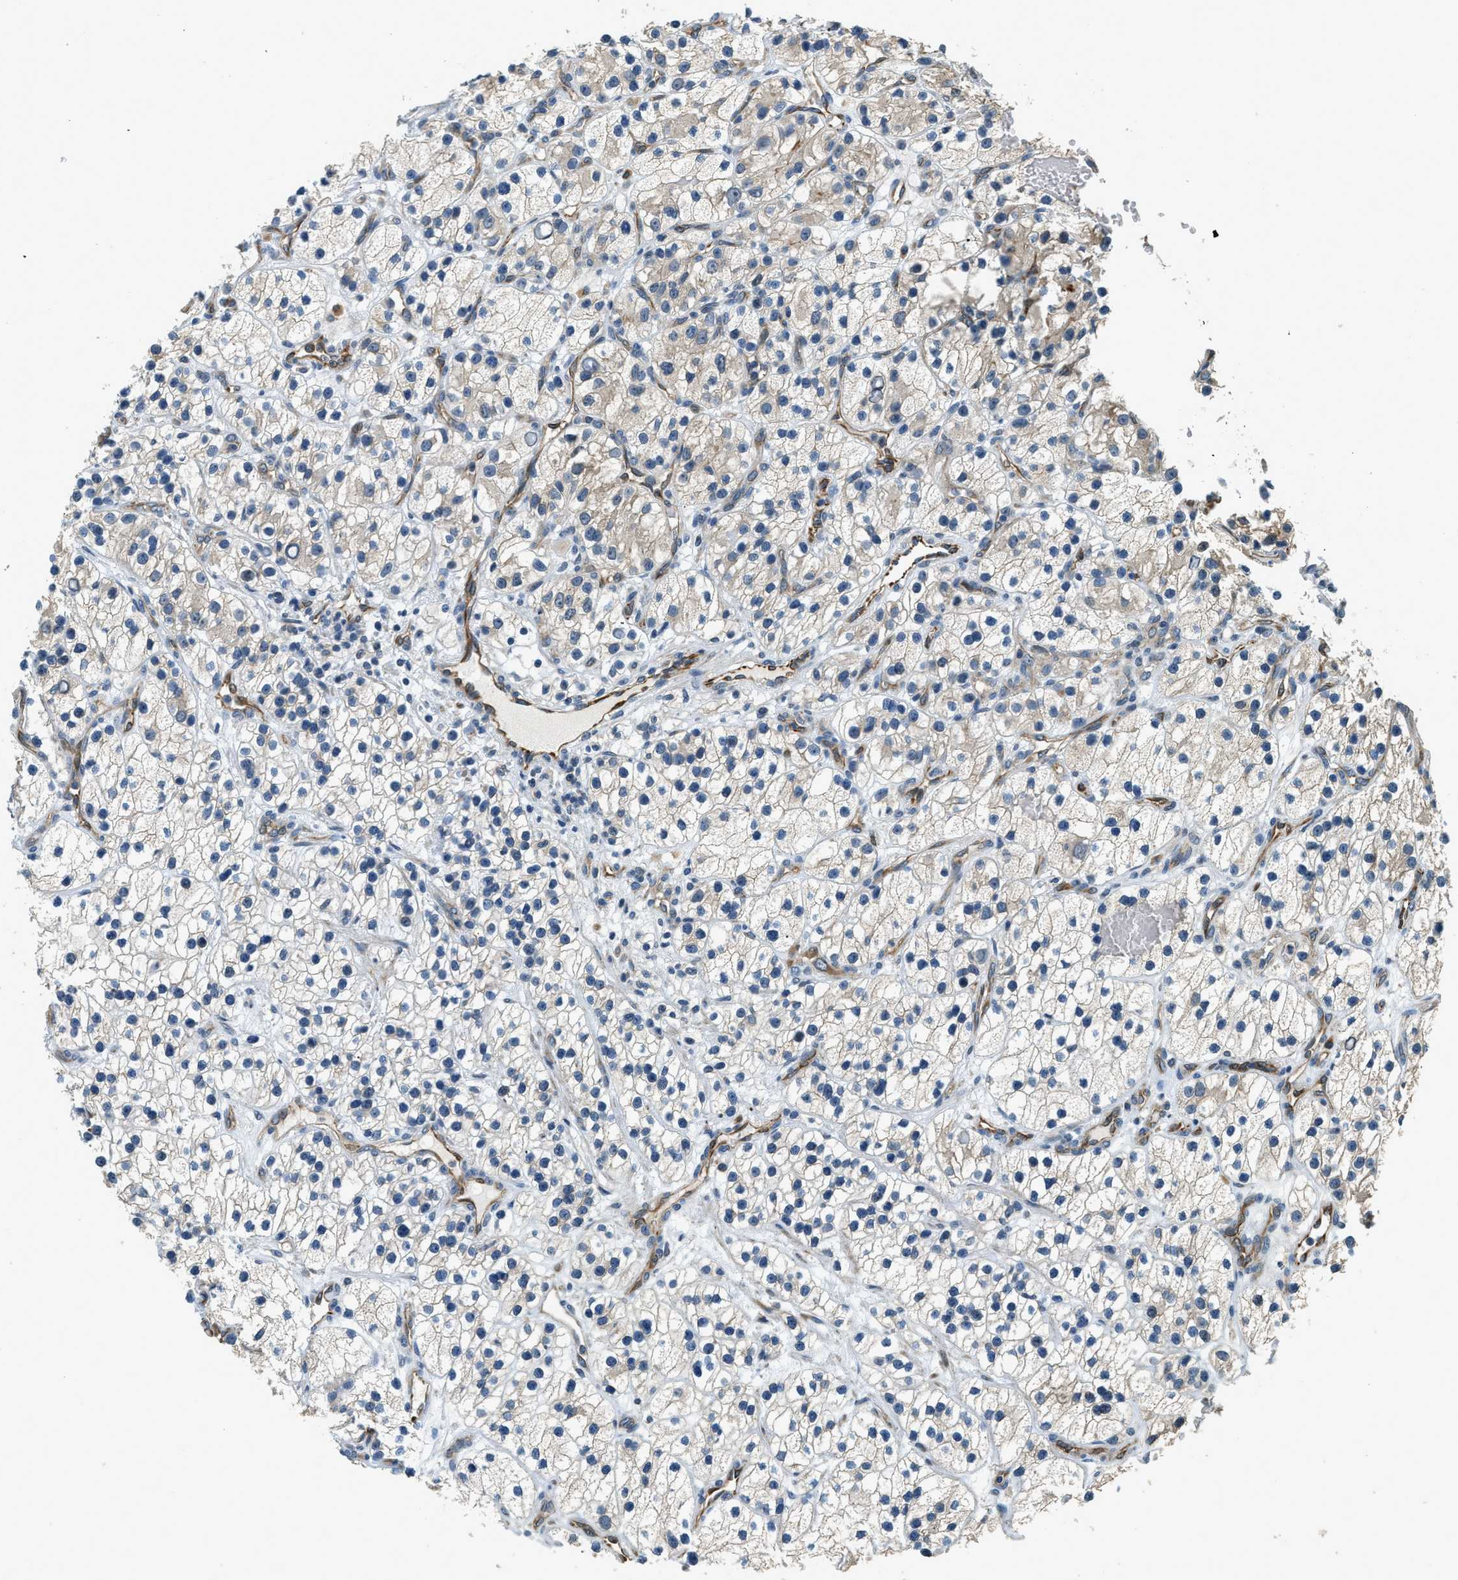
{"staining": {"intensity": "negative", "quantity": "none", "location": "none"}, "tissue": "renal cancer", "cell_type": "Tumor cells", "image_type": "cancer", "snomed": [{"axis": "morphology", "description": "Adenocarcinoma, NOS"}, {"axis": "topography", "description": "Kidney"}], "caption": "Renal adenocarcinoma was stained to show a protein in brown. There is no significant expression in tumor cells.", "gene": "ALOX12", "patient": {"sex": "female", "age": 57}}